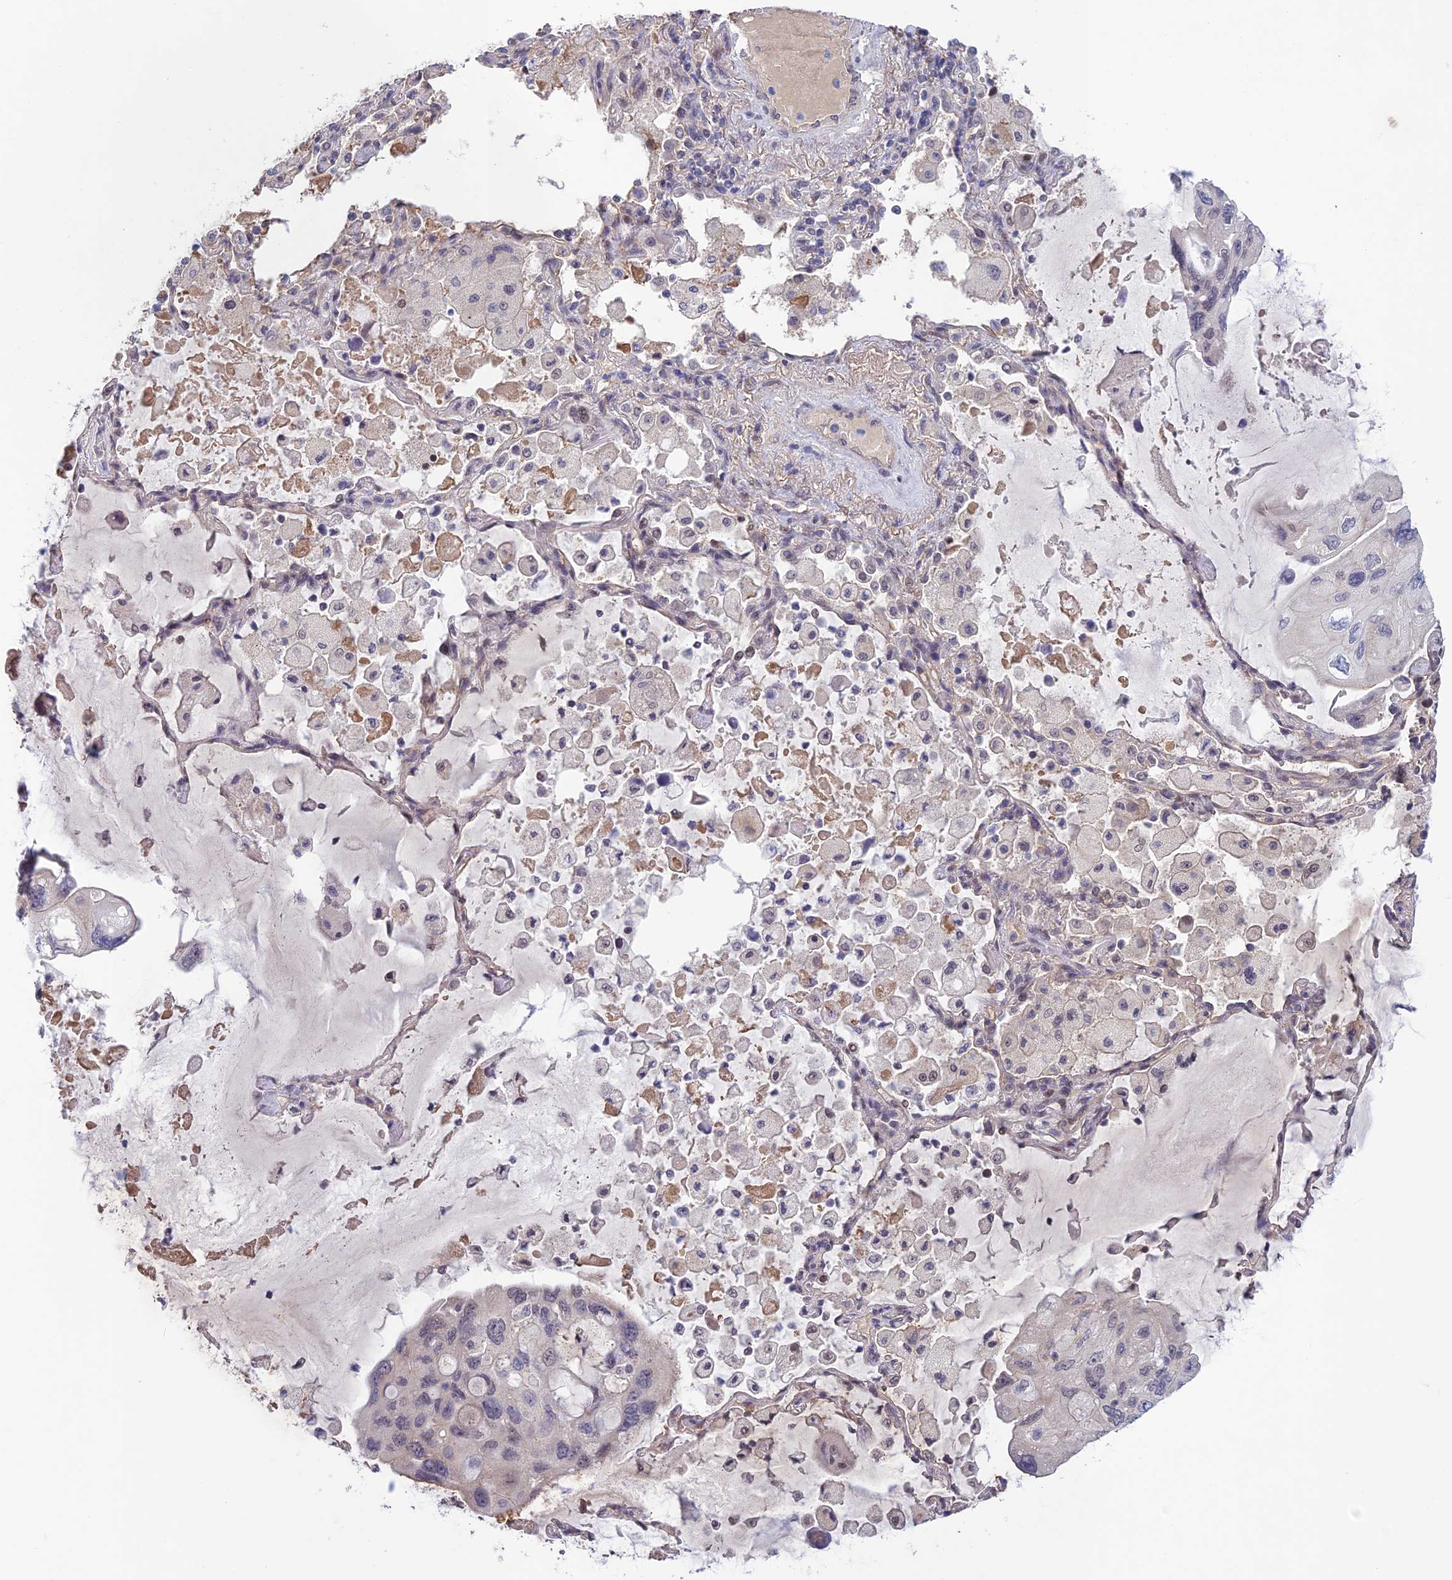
{"staining": {"intensity": "negative", "quantity": "none", "location": "none"}, "tissue": "lung cancer", "cell_type": "Tumor cells", "image_type": "cancer", "snomed": [{"axis": "morphology", "description": "Squamous cell carcinoma, NOS"}, {"axis": "topography", "description": "Lung"}], "caption": "Immunohistochemistry (IHC) image of neoplastic tissue: human lung cancer stained with DAB demonstrates no significant protein positivity in tumor cells.", "gene": "FKBPL", "patient": {"sex": "female", "age": 73}}